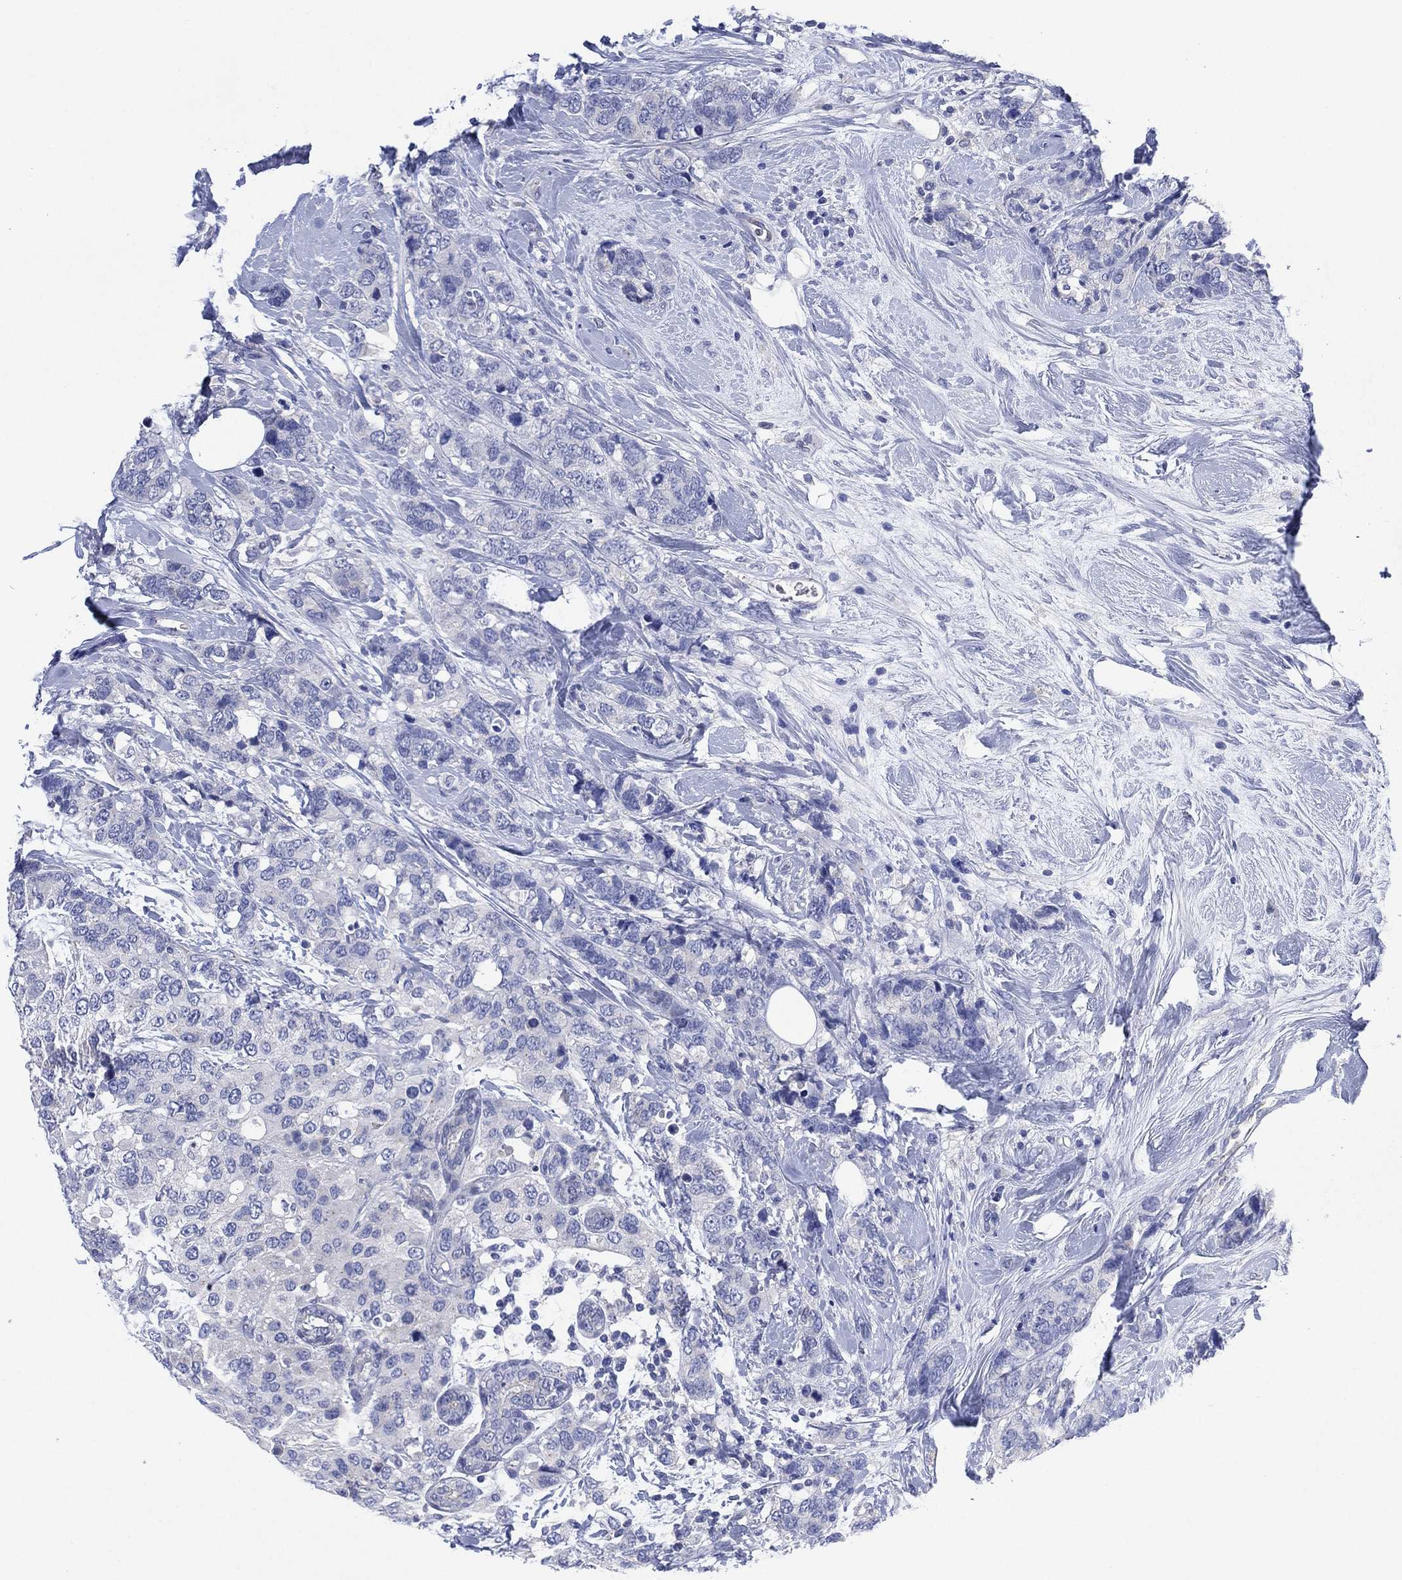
{"staining": {"intensity": "negative", "quantity": "none", "location": "none"}, "tissue": "breast cancer", "cell_type": "Tumor cells", "image_type": "cancer", "snomed": [{"axis": "morphology", "description": "Lobular carcinoma"}, {"axis": "topography", "description": "Breast"}], "caption": "Immunohistochemical staining of breast cancer exhibits no significant expression in tumor cells. (DAB (3,3'-diaminobenzidine) immunohistochemistry (IHC), high magnification).", "gene": "CHRNA3", "patient": {"sex": "female", "age": 59}}